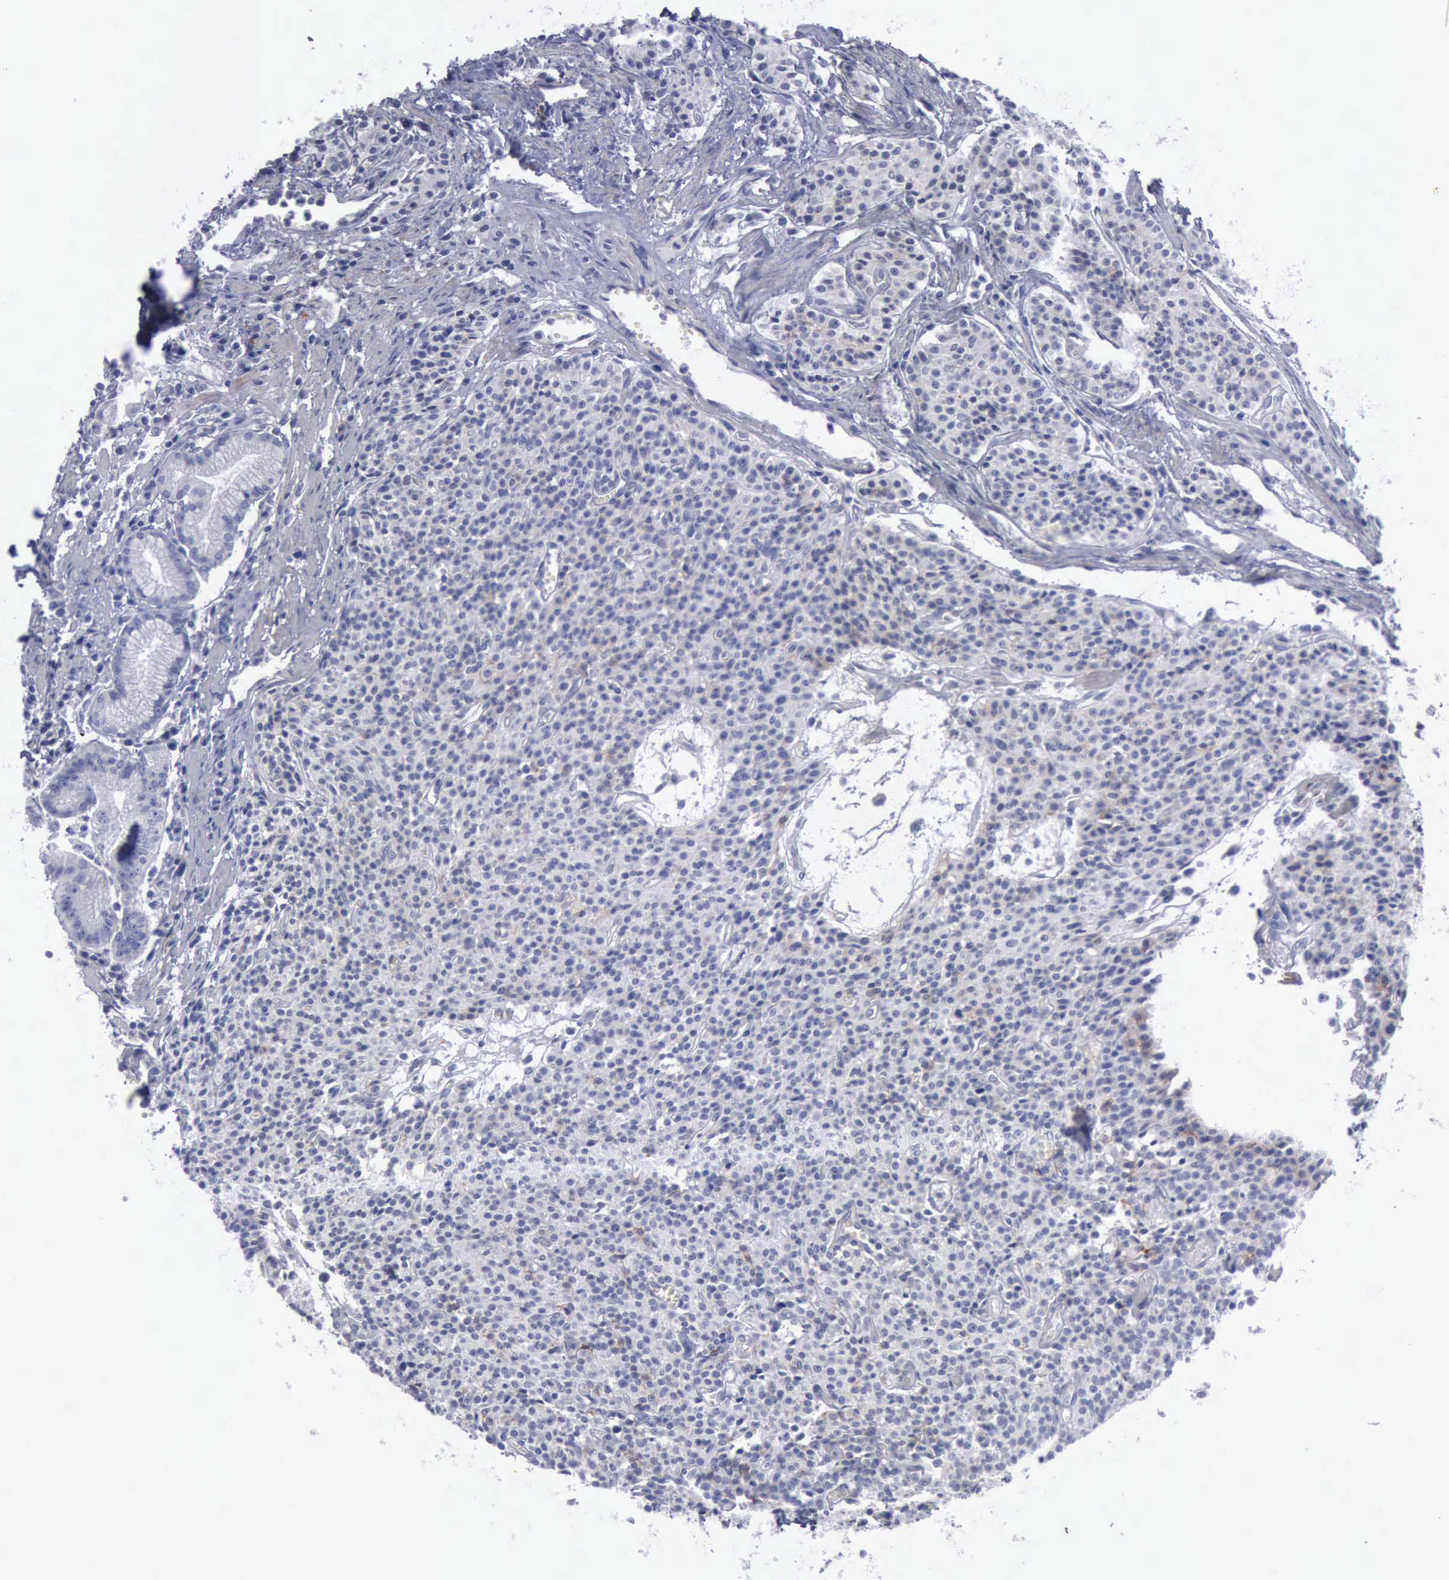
{"staining": {"intensity": "weak", "quantity": "25%-75%", "location": "cytoplasmic/membranous"}, "tissue": "carcinoid", "cell_type": "Tumor cells", "image_type": "cancer", "snomed": [{"axis": "morphology", "description": "Carcinoid, malignant, NOS"}, {"axis": "topography", "description": "Stomach"}], "caption": "Approximately 25%-75% of tumor cells in malignant carcinoid demonstrate weak cytoplasmic/membranous protein expression as visualized by brown immunohistochemical staining.", "gene": "CDH2", "patient": {"sex": "female", "age": 76}}